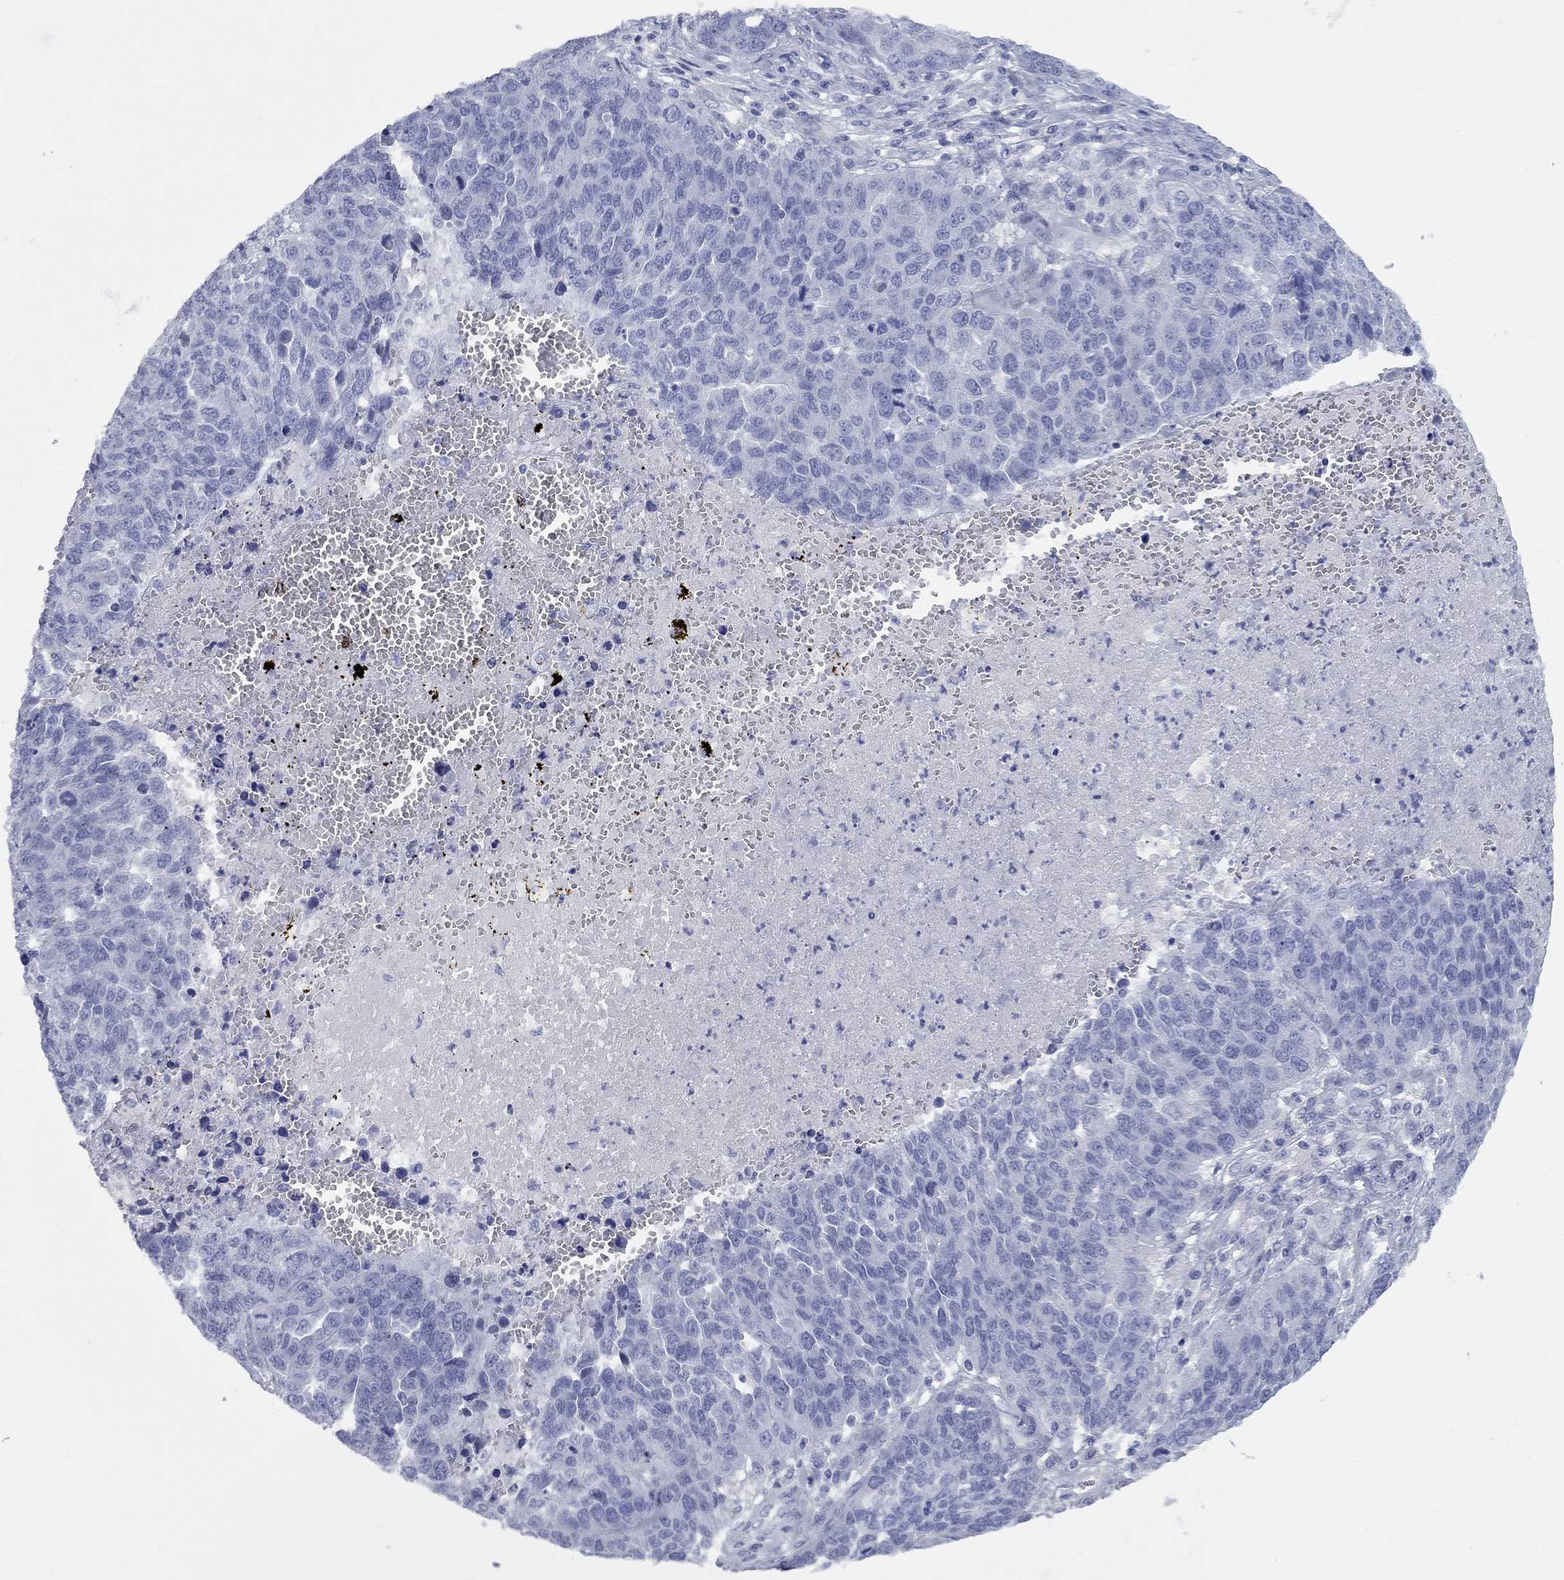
{"staining": {"intensity": "negative", "quantity": "none", "location": "none"}, "tissue": "ovarian cancer", "cell_type": "Tumor cells", "image_type": "cancer", "snomed": [{"axis": "morphology", "description": "Cystadenocarcinoma, serous, NOS"}, {"axis": "topography", "description": "Ovary"}], "caption": "High magnification brightfield microscopy of serous cystadenocarcinoma (ovarian) stained with DAB (brown) and counterstained with hematoxylin (blue): tumor cells show no significant expression. Brightfield microscopy of IHC stained with DAB (brown) and hematoxylin (blue), captured at high magnification.", "gene": "CCNA1", "patient": {"sex": "female", "age": 87}}